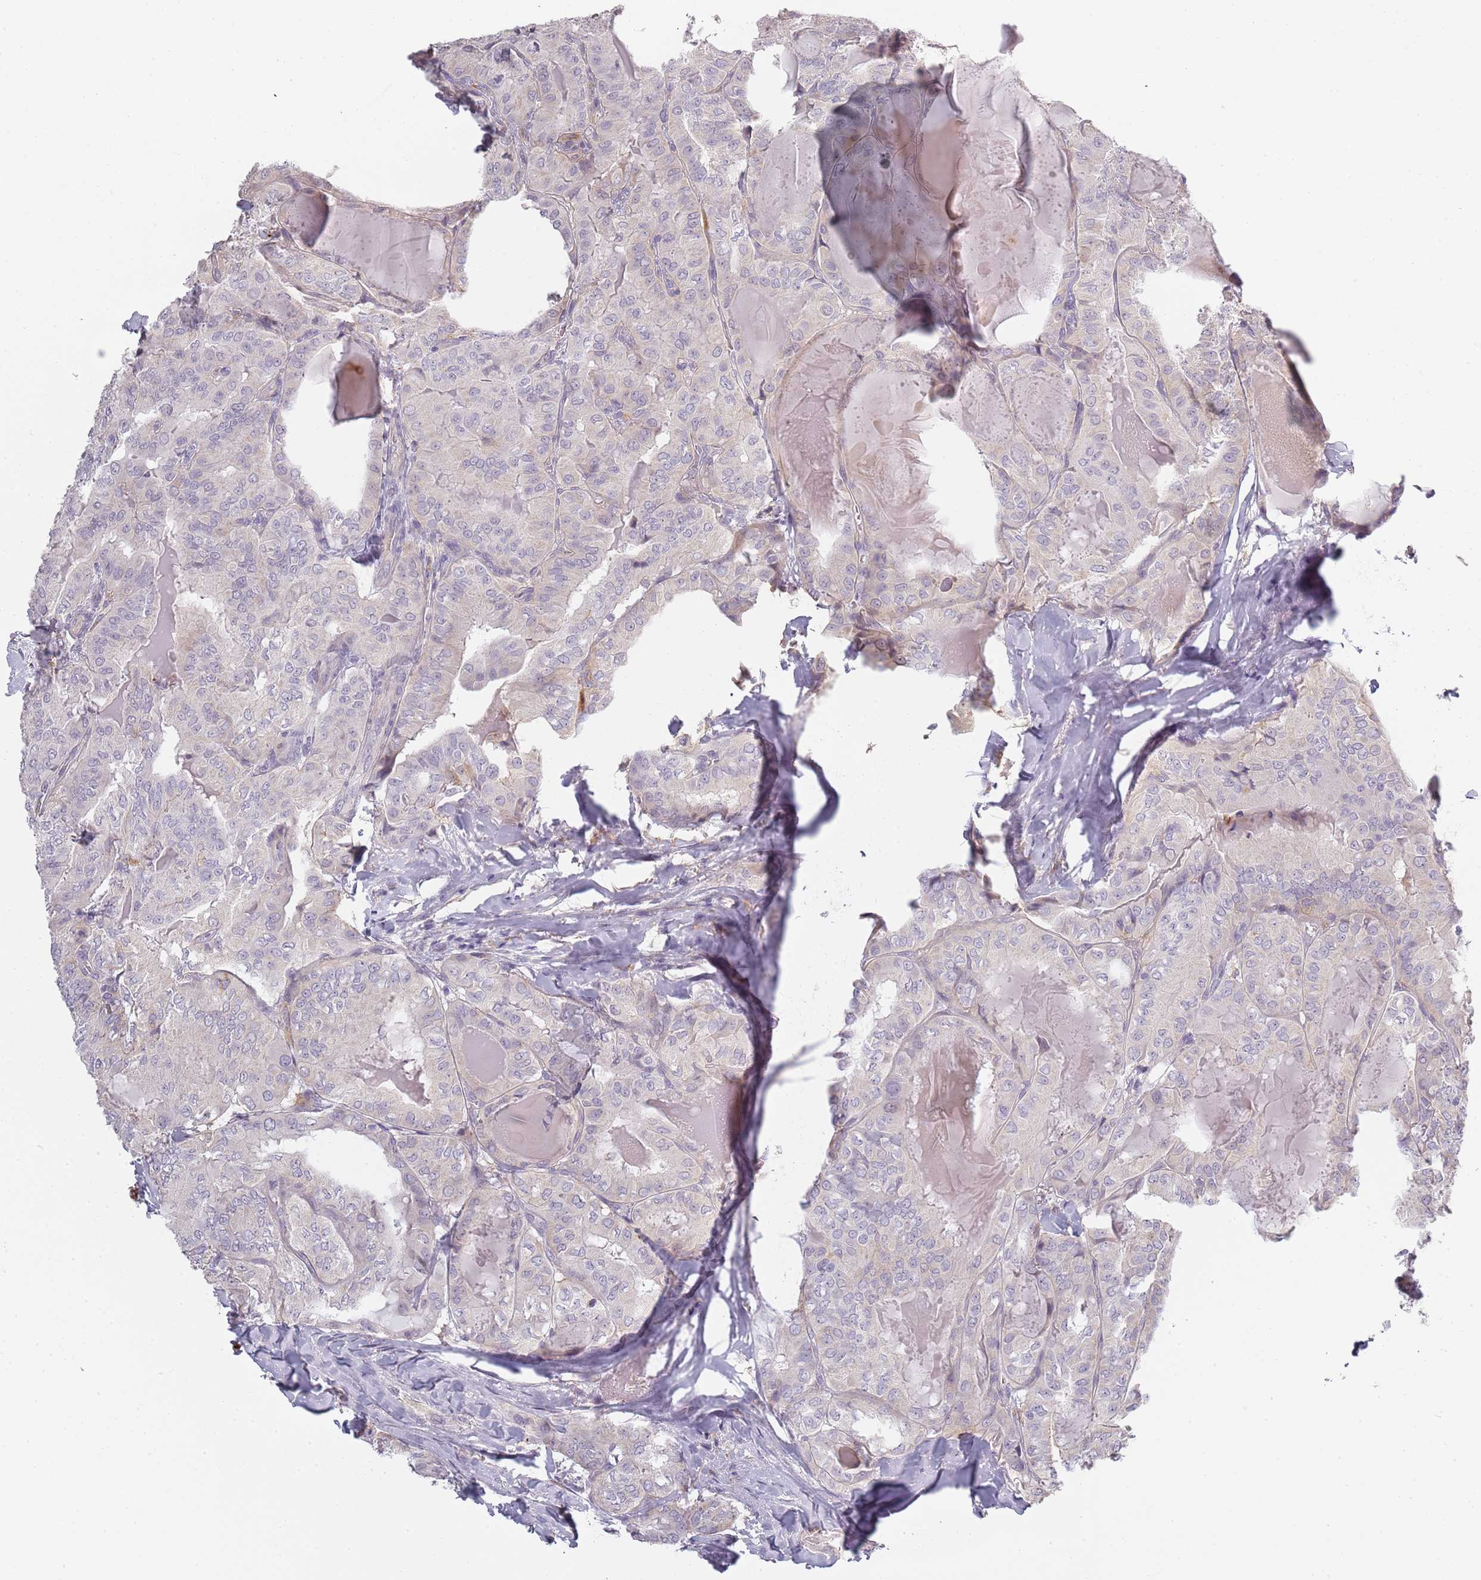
{"staining": {"intensity": "negative", "quantity": "none", "location": "none"}, "tissue": "thyroid cancer", "cell_type": "Tumor cells", "image_type": "cancer", "snomed": [{"axis": "morphology", "description": "Papillary adenocarcinoma, NOS"}, {"axis": "topography", "description": "Thyroid gland"}], "caption": "Tumor cells show no significant expression in thyroid cancer. (Immunohistochemistry, brightfield microscopy, high magnification).", "gene": "CC2D2B", "patient": {"sex": "female", "age": 68}}